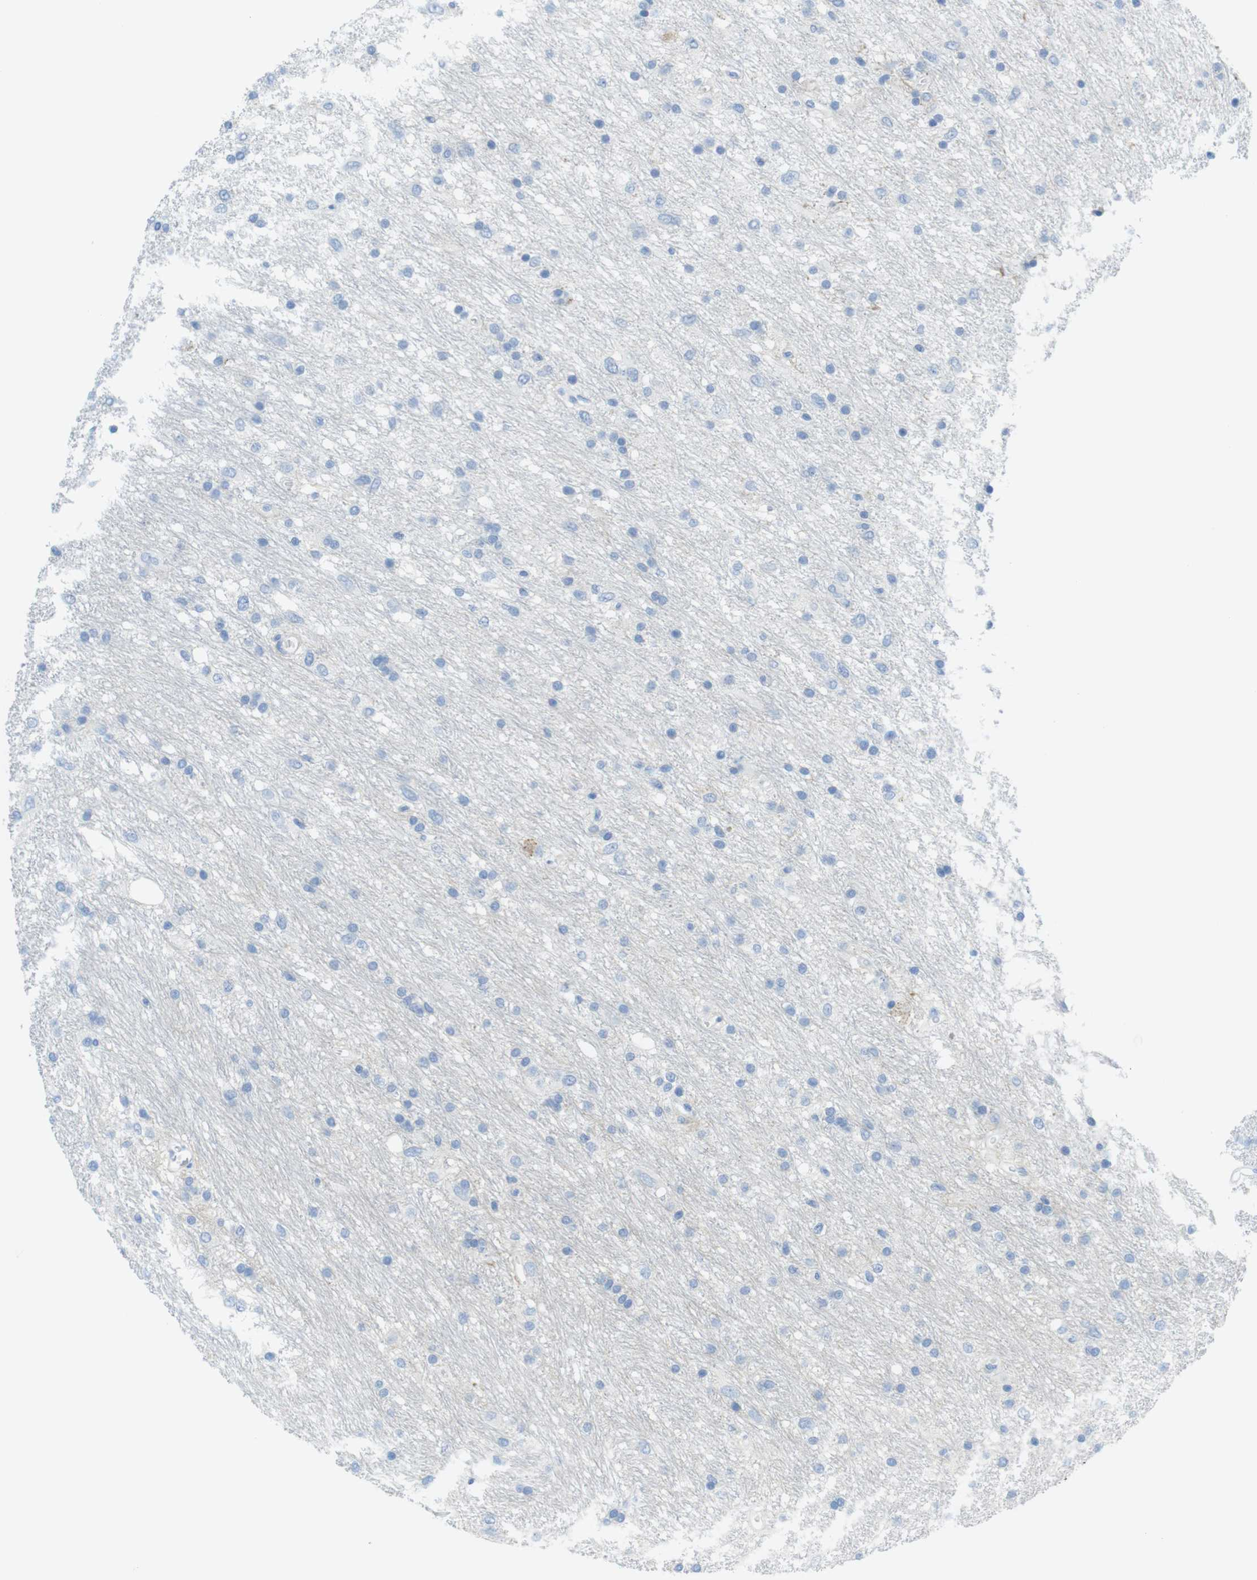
{"staining": {"intensity": "weak", "quantity": "<25%", "location": "cytoplasmic/membranous"}, "tissue": "glioma", "cell_type": "Tumor cells", "image_type": "cancer", "snomed": [{"axis": "morphology", "description": "Glioma, malignant, Low grade"}, {"axis": "topography", "description": "Brain"}], "caption": "Tumor cells are negative for brown protein staining in malignant glioma (low-grade).", "gene": "ASIC5", "patient": {"sex": "male", "age": 77}}